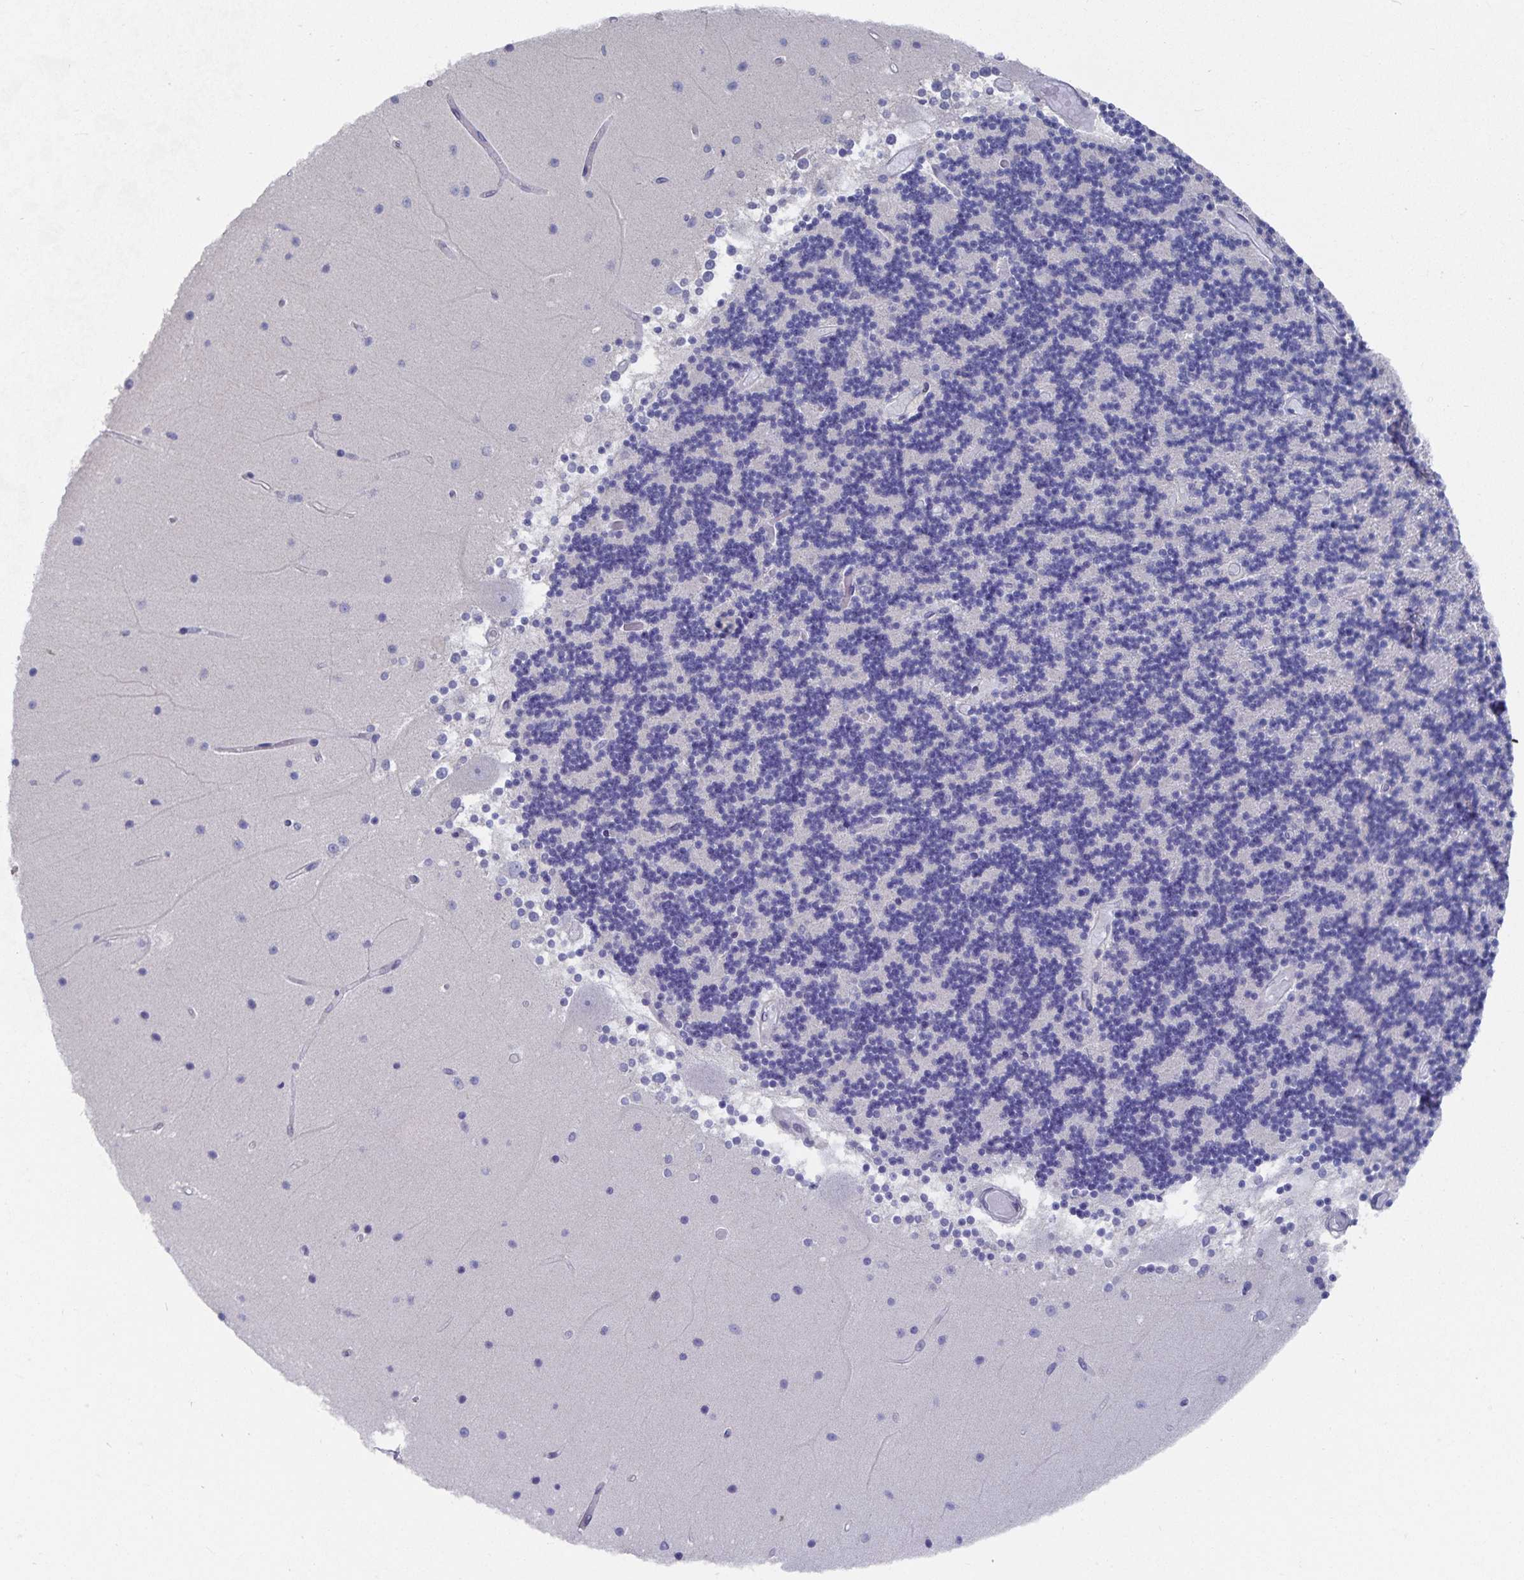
{"staining": {"intensity": "negative", "quantity": "none", "location": "none"}, "tissue": "cerebellum", "cell_type": "Cells in granular layer", "image_type": "normal", "snomed": [{"axis": "morphology", "description": "Normal tissue, NOS"}, {"axis": "topography", "description": "Cerebellum"}], "caption": "Immunohistochemistry photomicrograph of benign cerebellum stained for a protein (brown), which reveals no expression in cells in granular layer.", "gene": "ZIK1", "patient": {"sex": "female", "age": 28}}